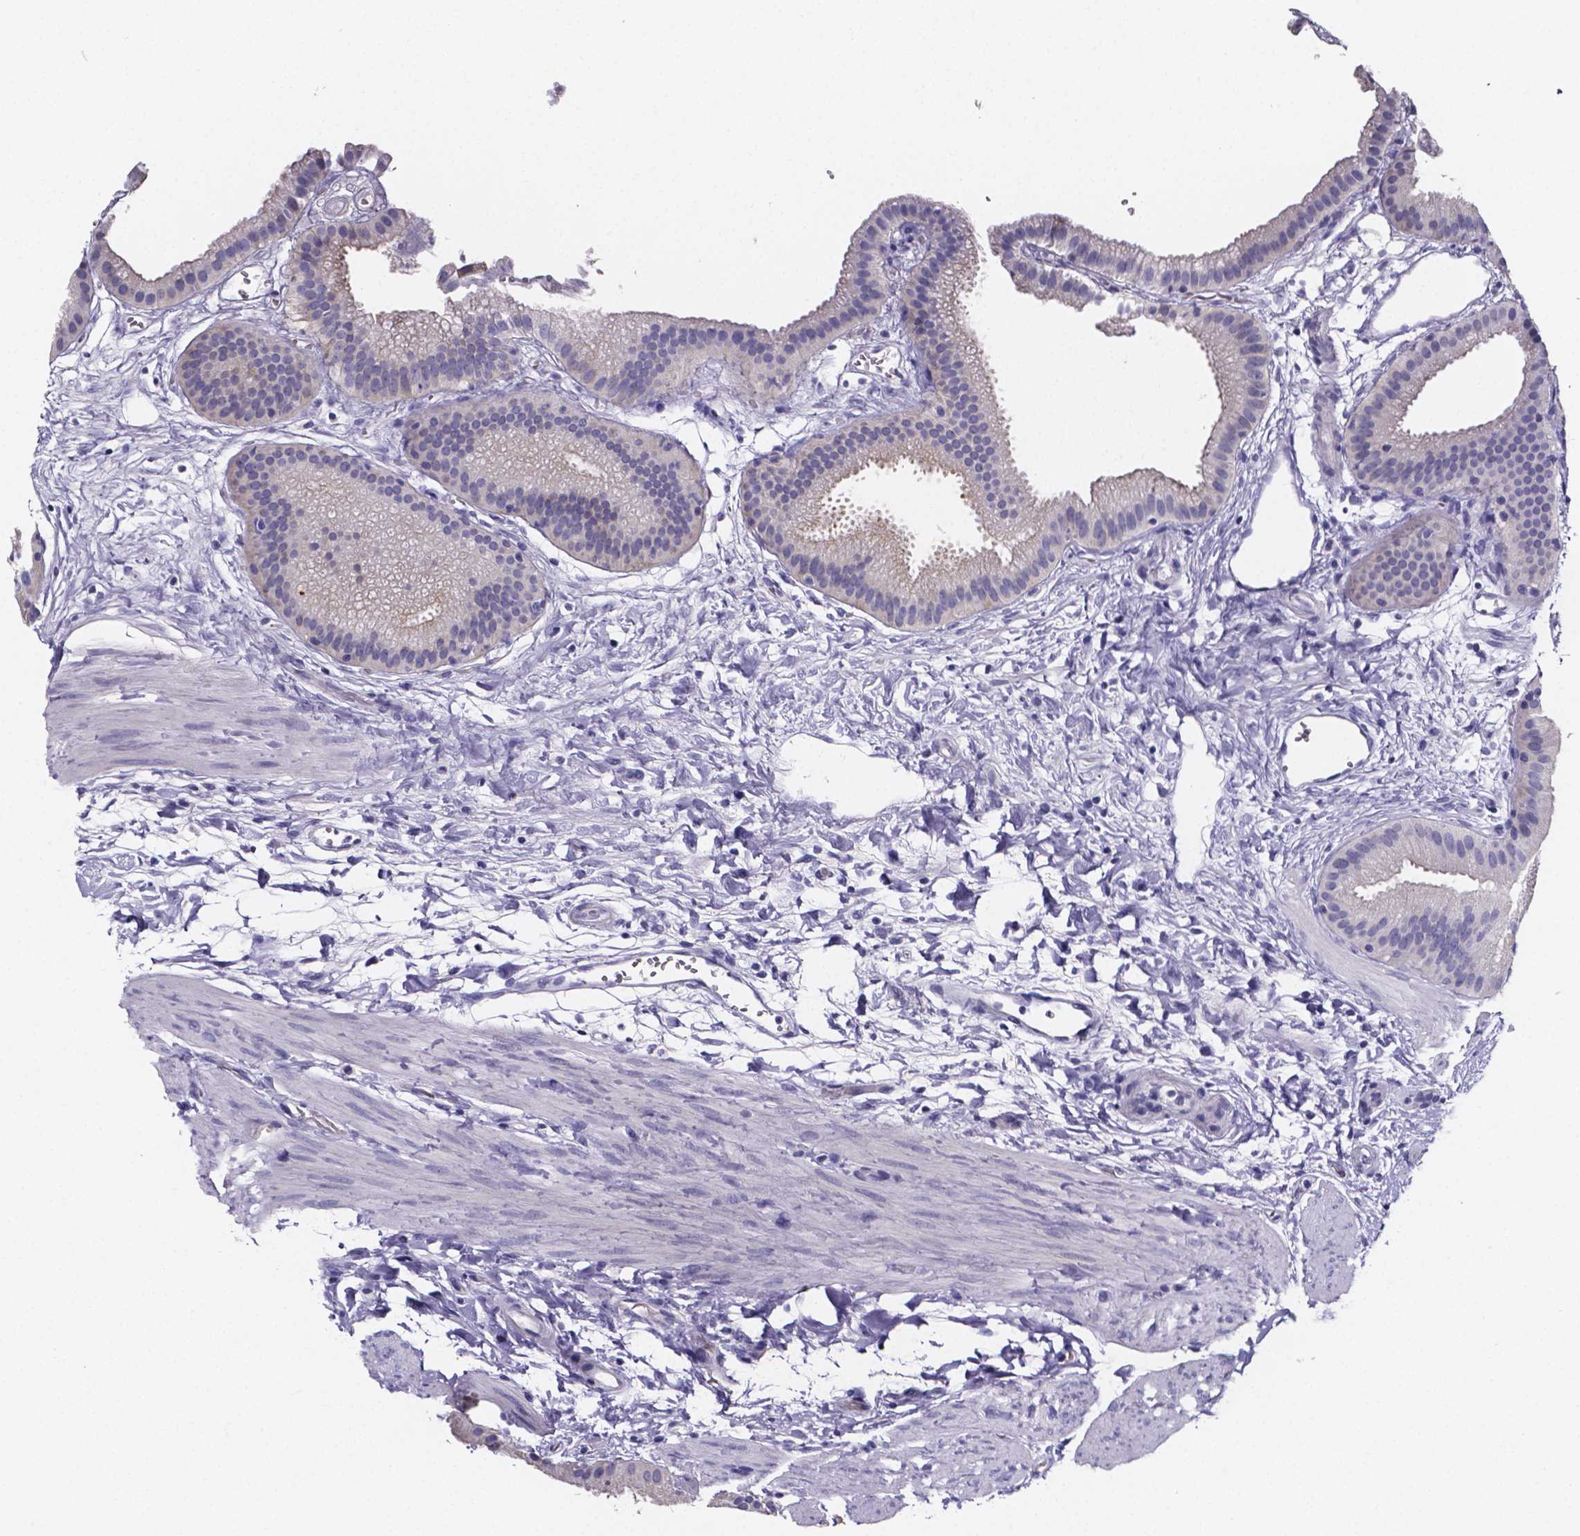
{"staining": {"intensity": "negative", "quantity": "none", "location": "none"}, "tissue": "gallbladder", "cell_type": "Glandular cells", "image_type": "normal", "snomed": [{"axis": "morphology", "description": "Normal tissue, NOS"}, {"axis": "topography", "description": "Gallbladder"}], "caption": "This is an IHC photomicrograph of normal human gallbladder. There is no positivity in glandular cells.", "gene": "IZUMO1", "patient": {"sex": "female", "age": 63}}